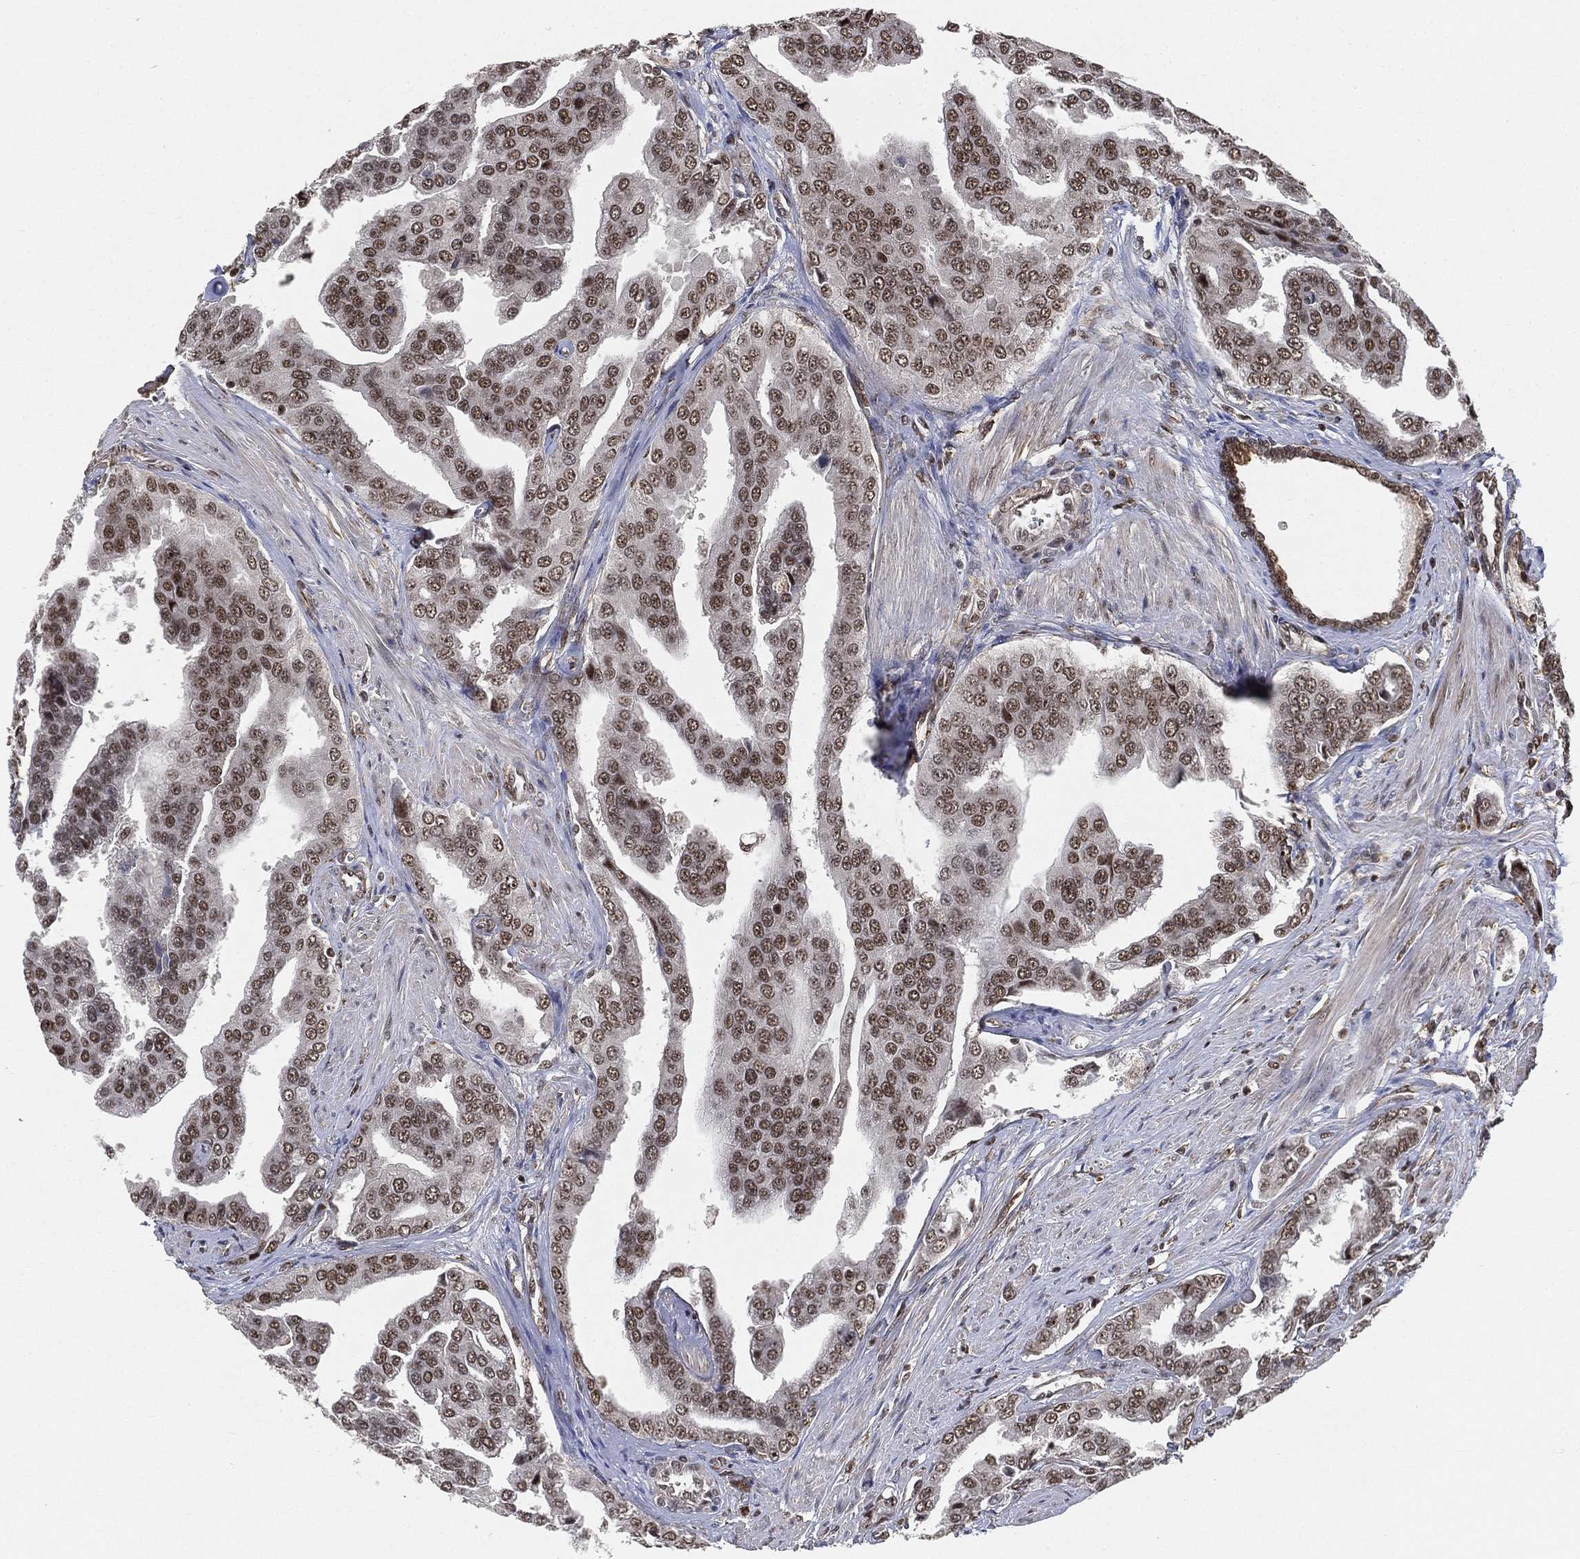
{"staining": {"intensity": "moderate", "quantity": ">75%", "location": "nuclear"}, "tissue": "prostate cancer", "cell_type": "Tumor cells", "image_type": "cancer", "snomed": [{"axis": "morphology", "description": "Adenocarcinoma, NOS"}, {"axis": "topography", "description": "Prostate and seminal vesicle, NOS"}, {"axis": "topography", "description": "Prostate"}], "caption": "Immunohistochemistry (IHC) staining of prostate cancer (adenocarcinoma), which displays medium levels of moderate nuclear positivity in about >75% of tumor cells indicating moderate nuclear protein positivity. The staining was performed using DAB (brown) for protein detection and nuclei were counterstained in hematoxylin (blue).", "gene": "RSRC2", "patient": {"sex": "male", "age": 69}}